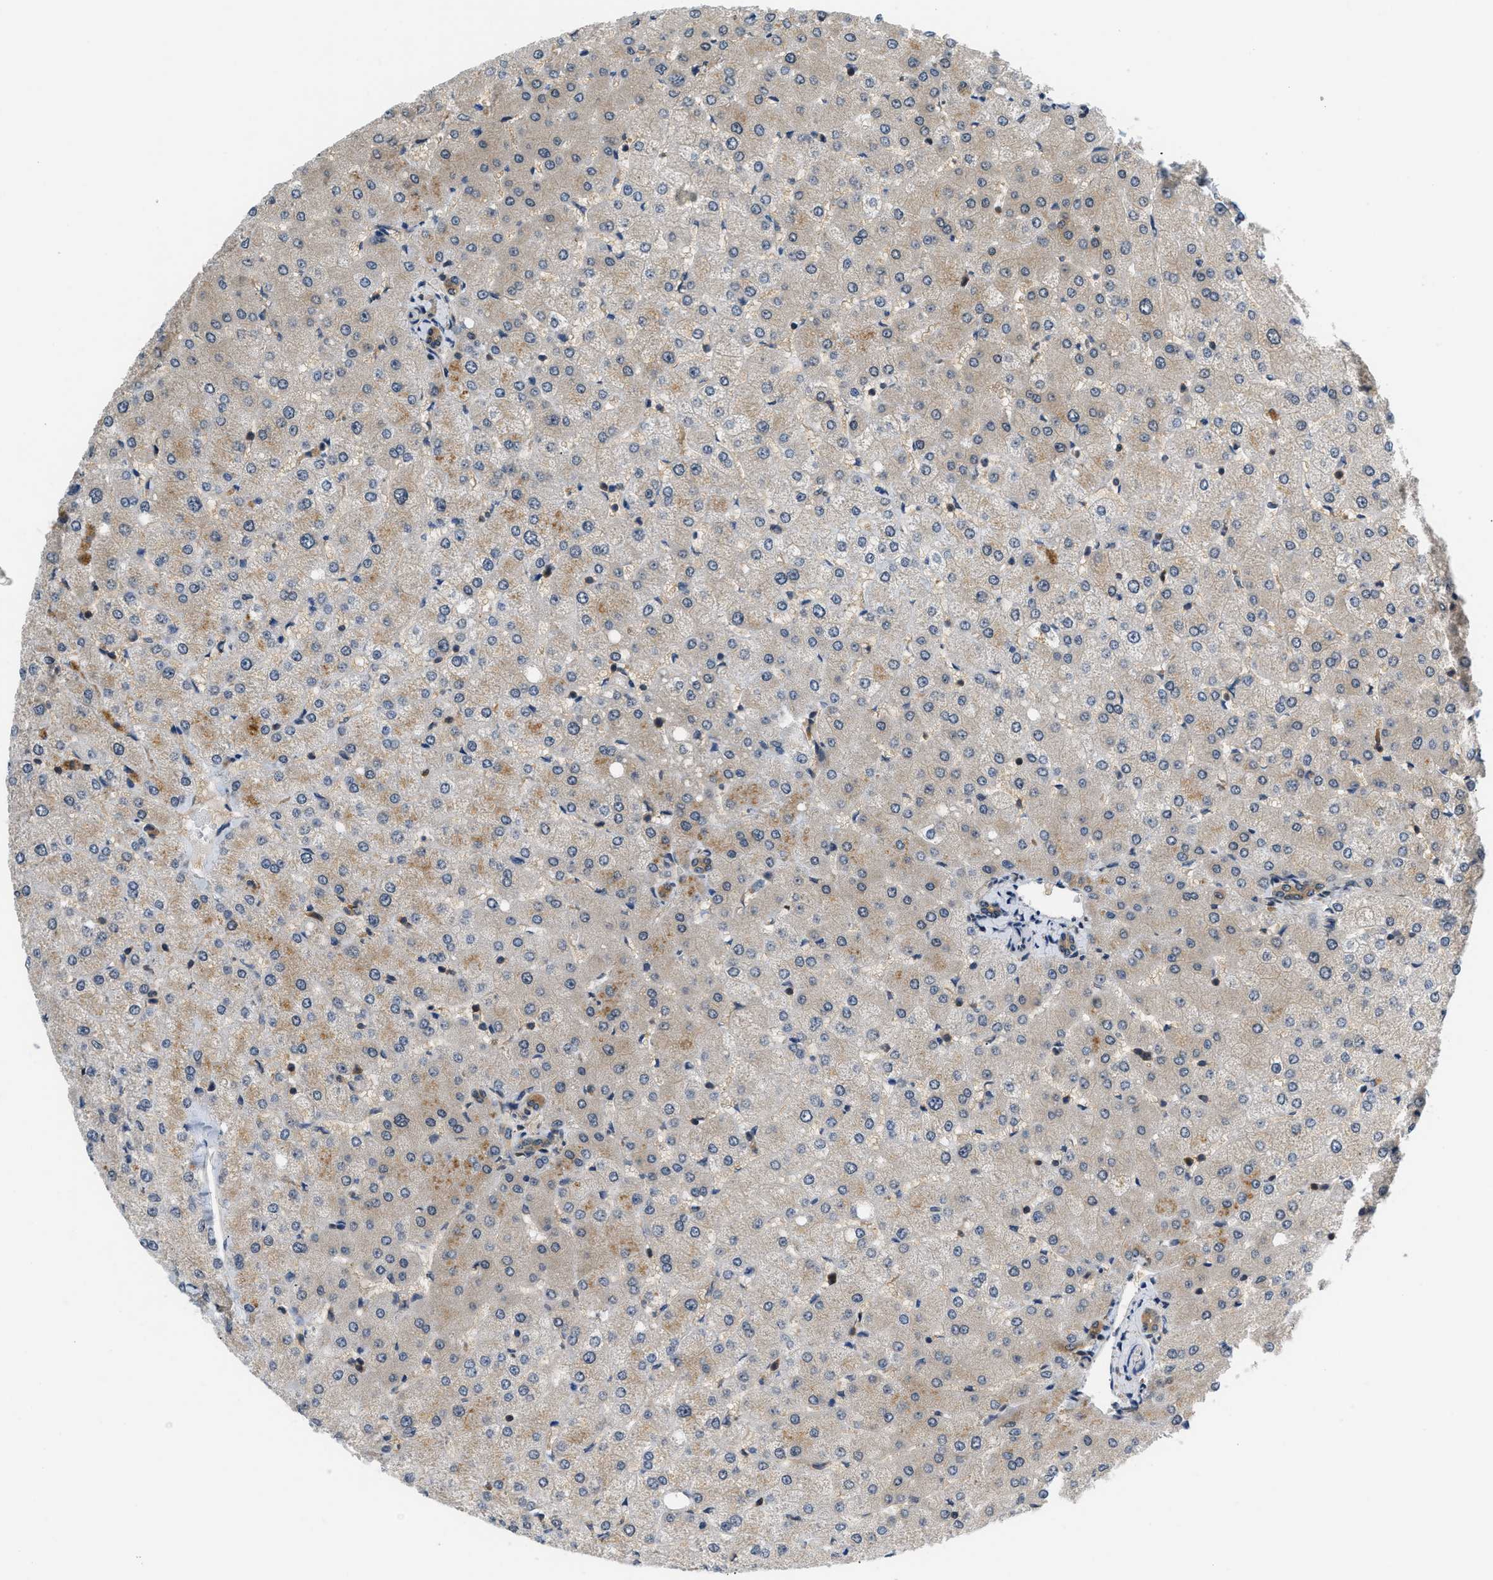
{"staining": {"intensity": "moderate", "quantity": ">75%", "location": "cytoplasmic/membranous"}, "tissue": "liver", "cell_type": "Cholangiocytes", "image_type": "normal", "snomed": [{"axis": "morphology", "description": "Normal tissue, NOS"}, {"axis": "topography", "description": "Liver"}], "caption": "Immunohistochemistry (DAB (3,3'-diaminobenzidine)) staining of unremarkable liver demonstrates moderate cytoplasmic/membranous protein positivity in about >75% of cholangiocytes. The protein is stained brown, and the nuclei are stained in blue (DAB IHC with brightfield microscopy, high magnification).", "gene": "EIF4EBP2", "patient": {"sex": "female", "age": 54}}